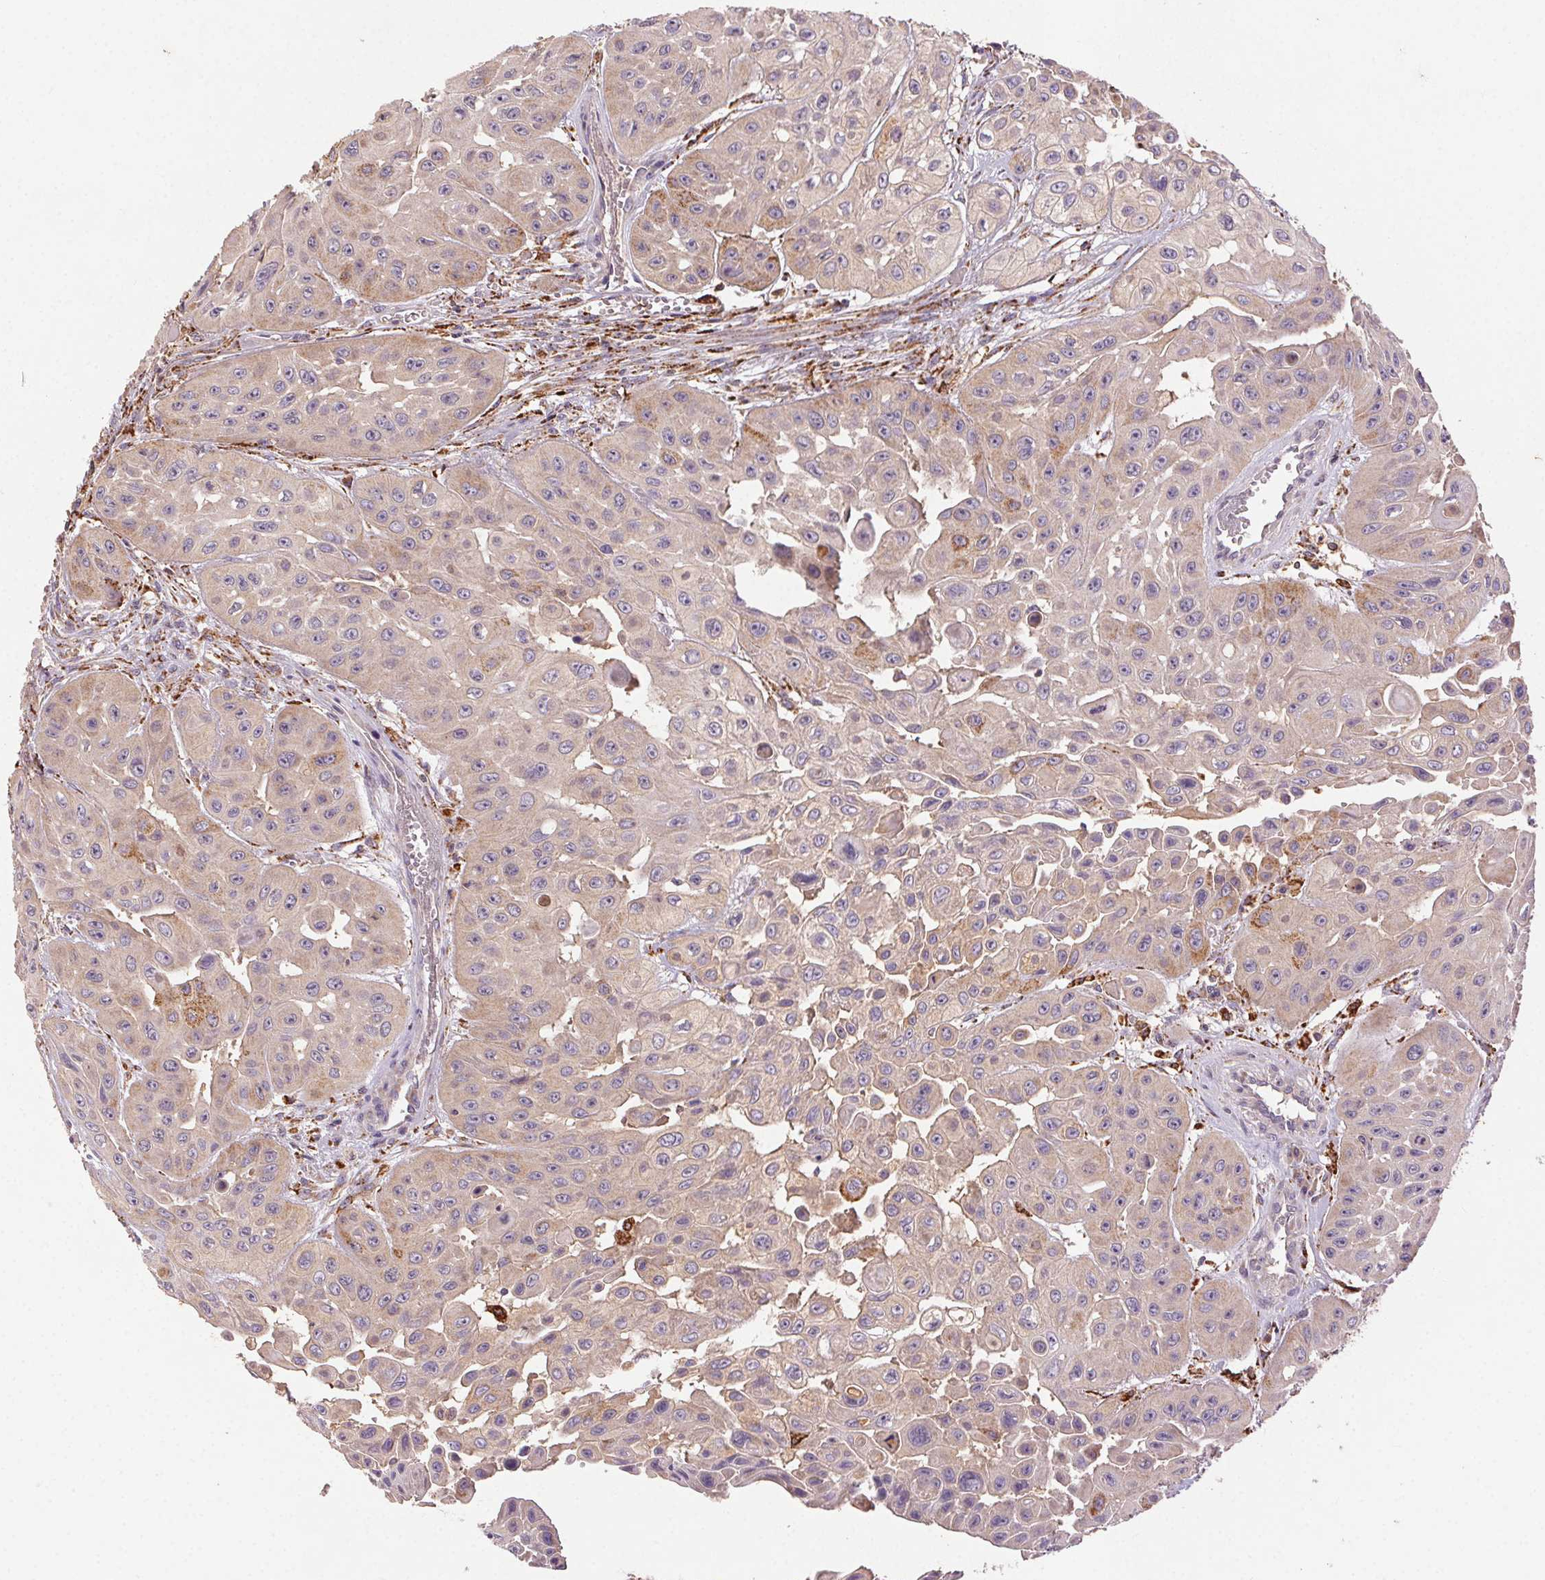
{"staining": {"intensity": "weak", "quantity": "25%-75%", "location": "cytoplasmic/membranous"}, "tissue": "head and neck cancer", "cell_type": "Tumor cells", "image_type": "cancer", "snomed": [{"axis": "morphology", "description": "Adenocarcinoma, NOS"}, {"axis": "topography", "description": "Head-Neck"}], "caption": "A histopathology image showing weak cytoplasmic/membranous positivity in approximately 25%-75% of tumor cells in head and neck cancer (adenocarcinoma), as visualized by brown immunohistochemical staining.", "gene": "FNBP1L", "patient": {"sex": "male", "age": 73}}